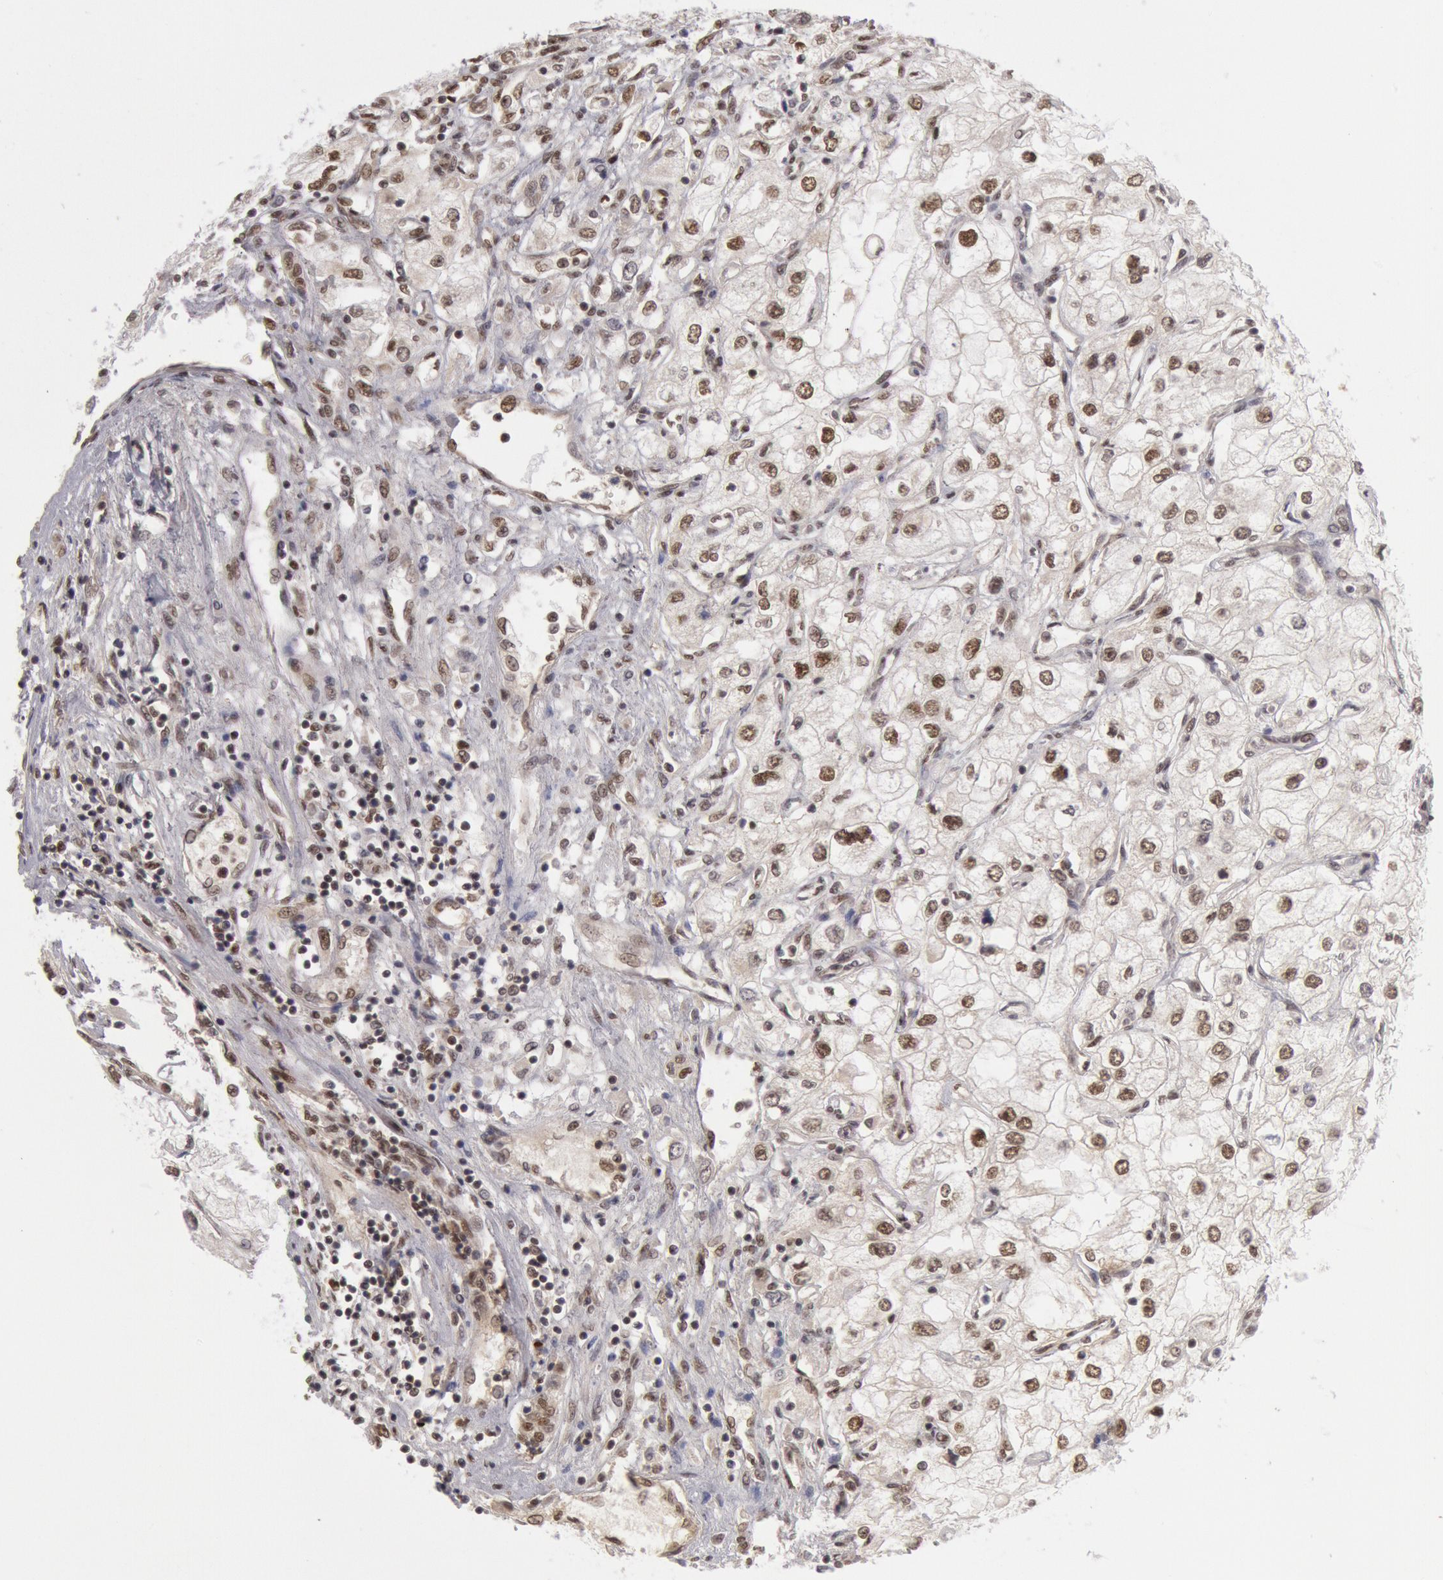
{"staining": {"intensity": "weak", "quantity": "25%-75%", "location": "nuclear"}, "tissue": "renal cancer", "cell_type": "Tumor cells", "image_type": "cancer", "snomed": [{"axis": "morphology", "description": "Adenocarcinoma, NOS"}, {"axis": "topography", "description": "Kidney"}], "caption": "A brown stain highlights weak nuclear staining of a protein in adenocarcinoma (renal) tumor cells.", "gene": "PPP4R3B", "patient": {"sex": "male", "age": 57}}